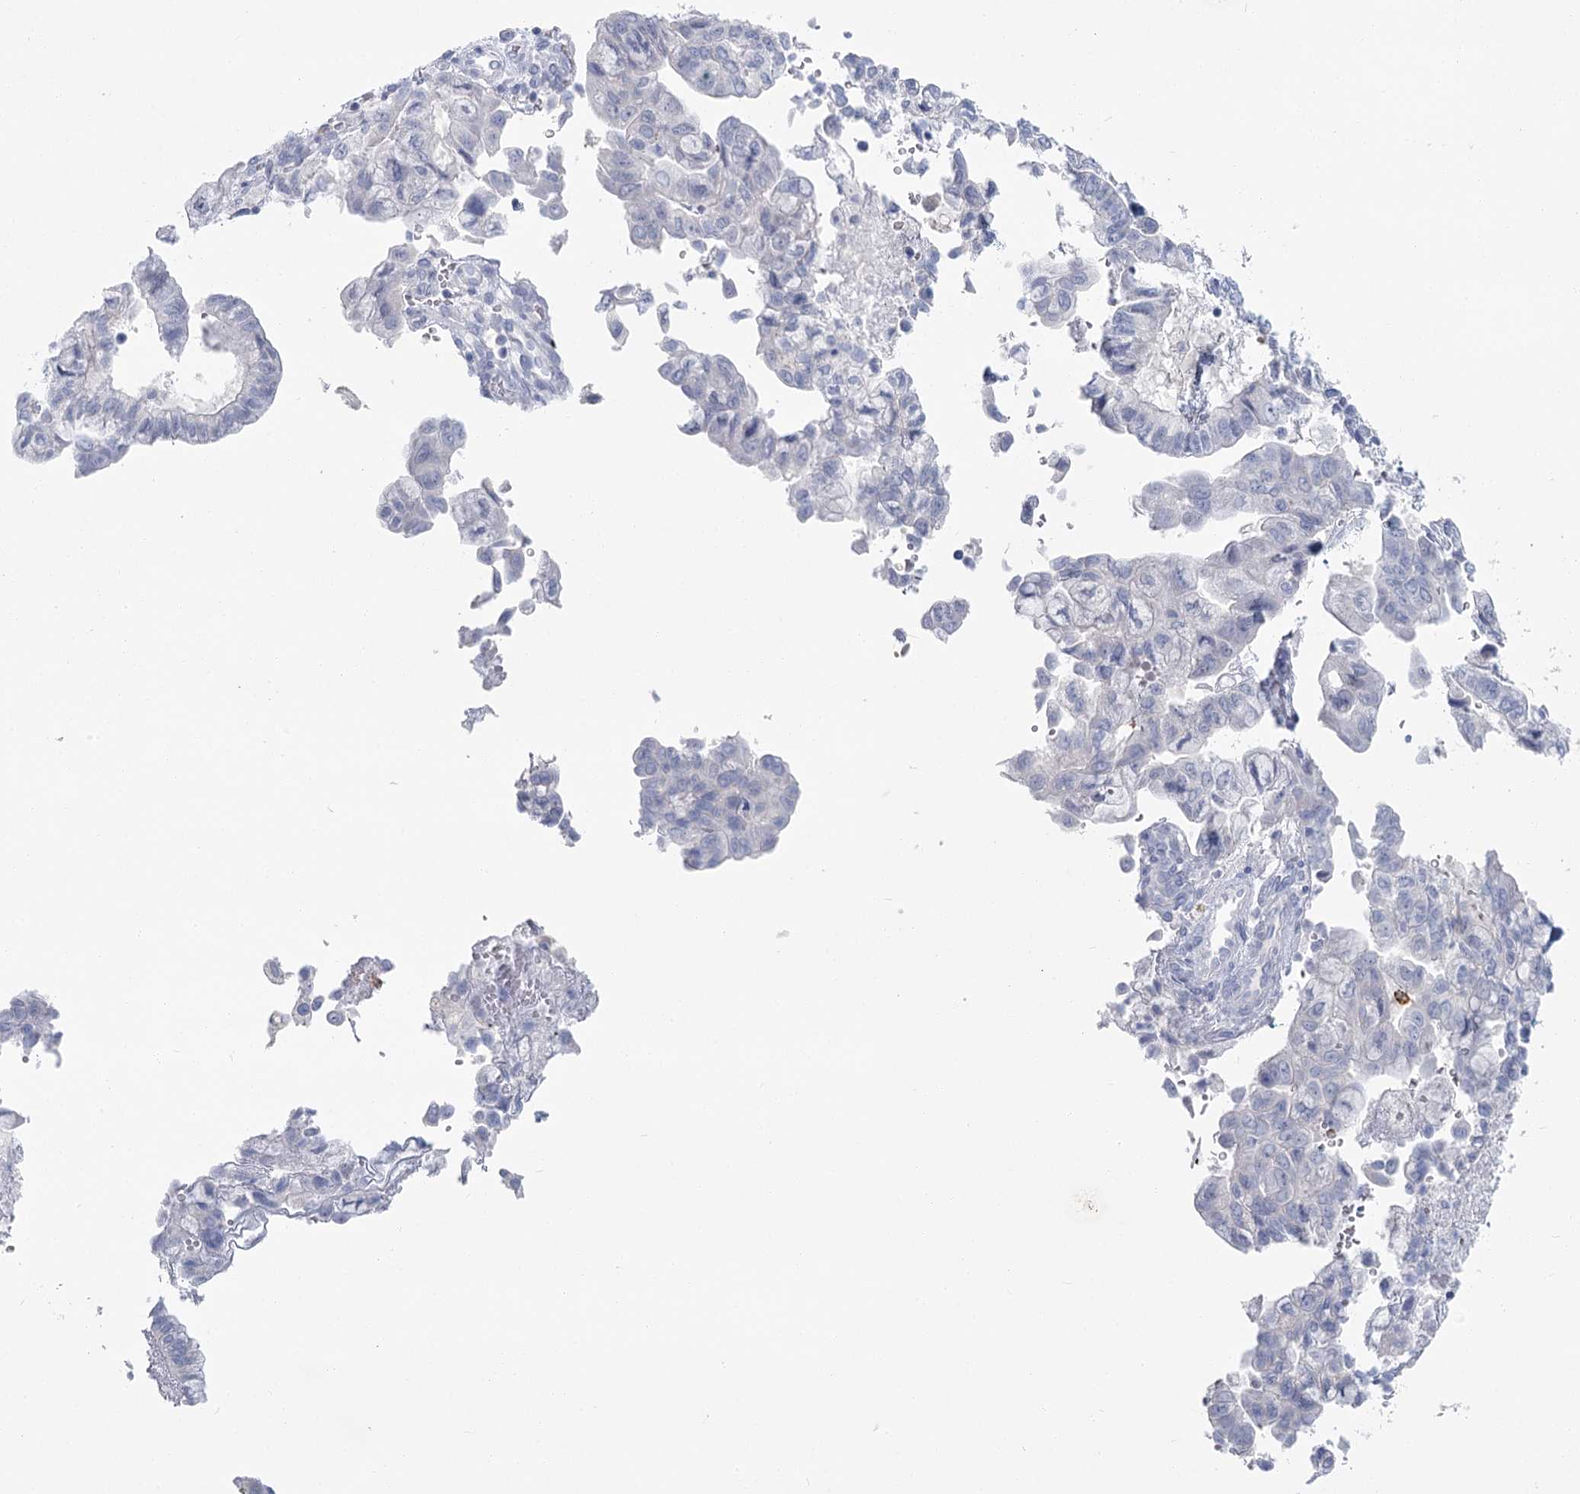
{"staining": {"intensity": "negative", "quantity": "none", "location": "none"}, "tissue": "pancreatic cancer", "cell_type": "Tumor cells", "image_type": "cancer", "snomed": [{"axis": "morphology", "description": "Adenocarcinoma, NOS"}, {"axis": "topography", "description": "Pancreas"}], "caption": "Pancreatic cancer was stained to show a protein in brown. There is no significant positivity in tumor cells.", "gene": "IFIT5", "patient": {"sex": "male", "age": 51}}